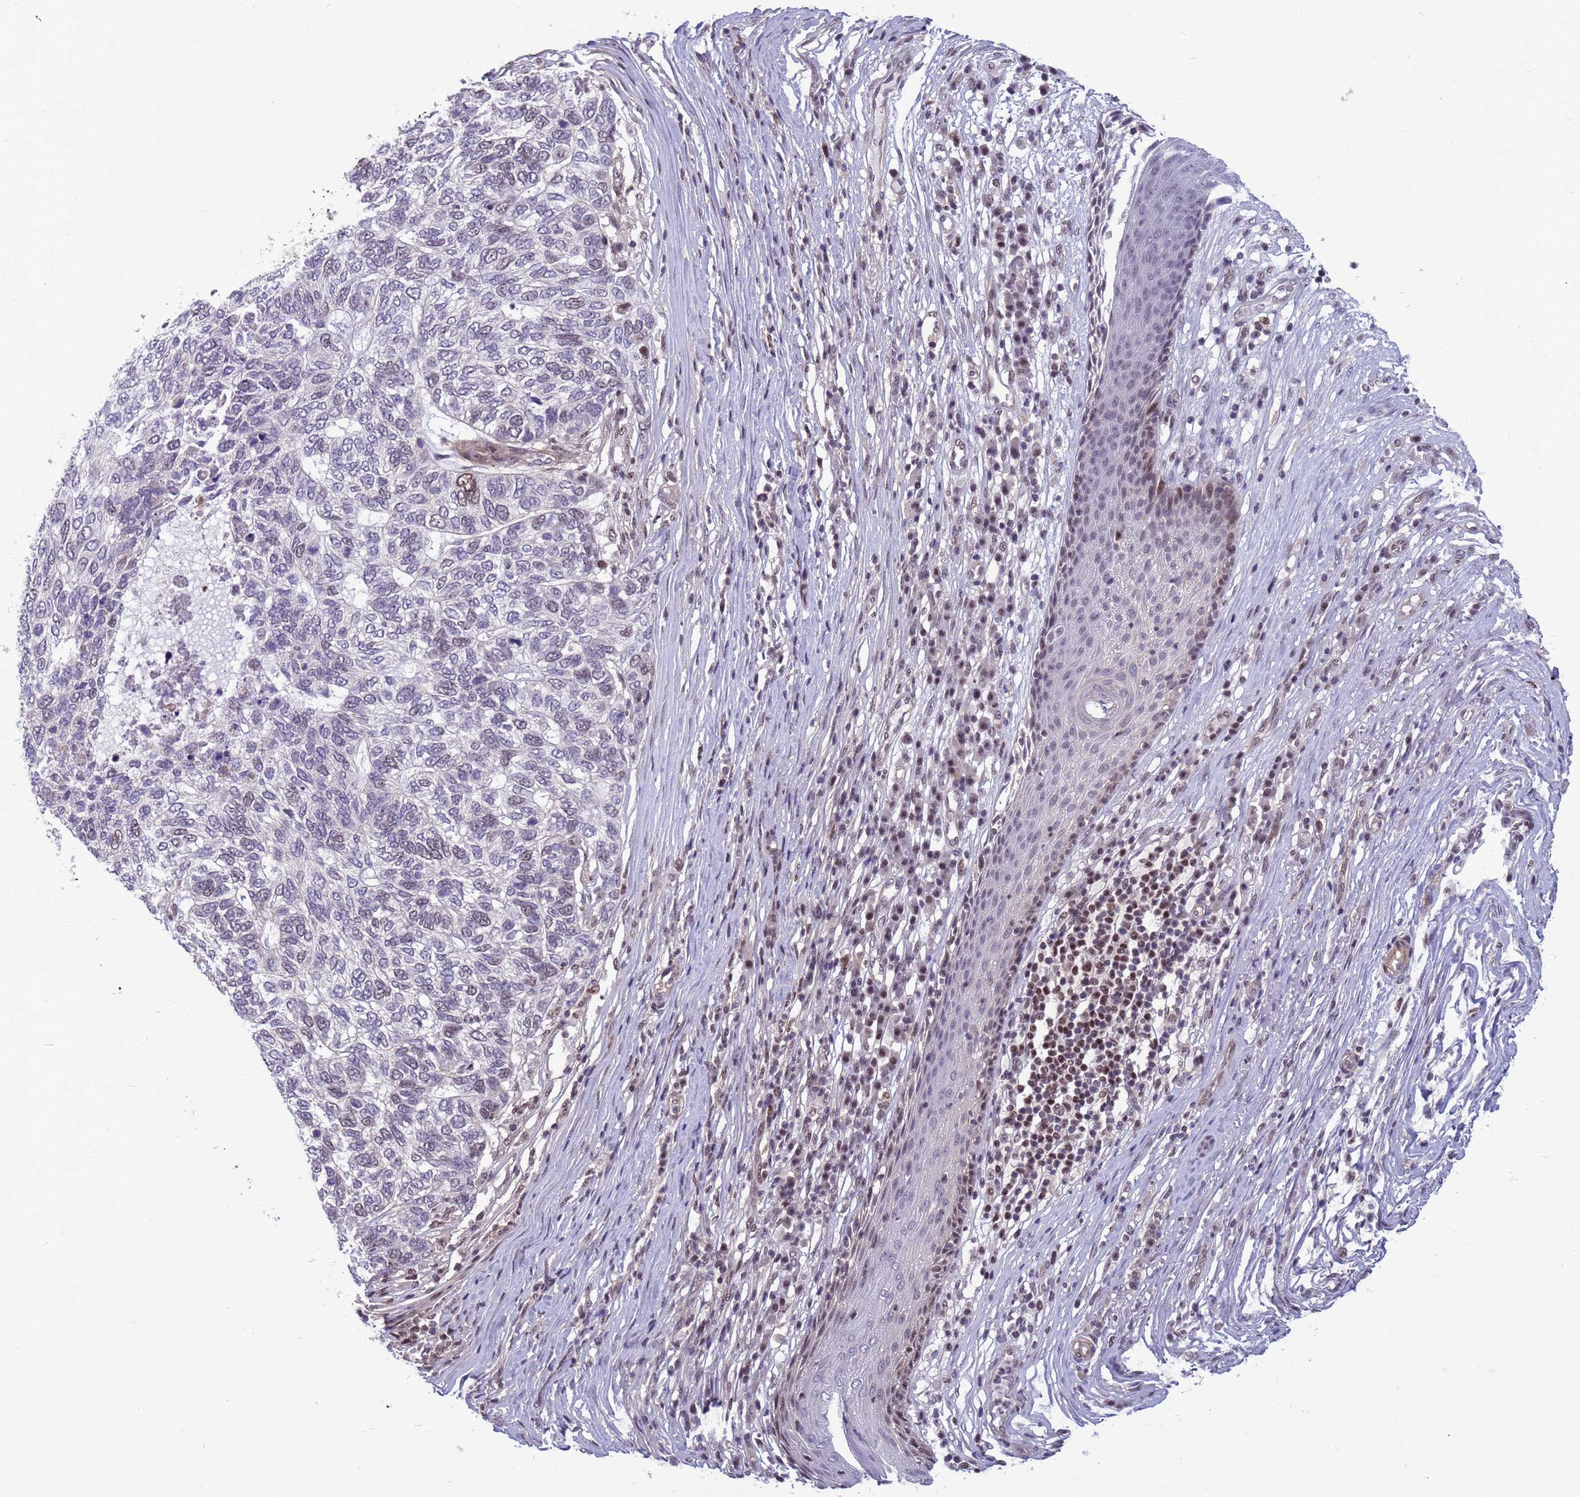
{"staining": {"intensity": "weak", "quantity": "<25%", "location": "nuclear"}, "tissue": "skin cancer", "cell_type": "Tumor cells", "image_type": "cancer", "snomed": [{"axis": "morphology", "description": "Basal cell carcinoma"}, {"axis": "topography", "description": "Skin"}], "caption": "This is a photomicrograph of immunohistochemistry staining of skin basal cell carcinoma, which shows no staining in tumor cells.", "gene": "NSL1", "patient": {"sex": "female", "age": 65}}